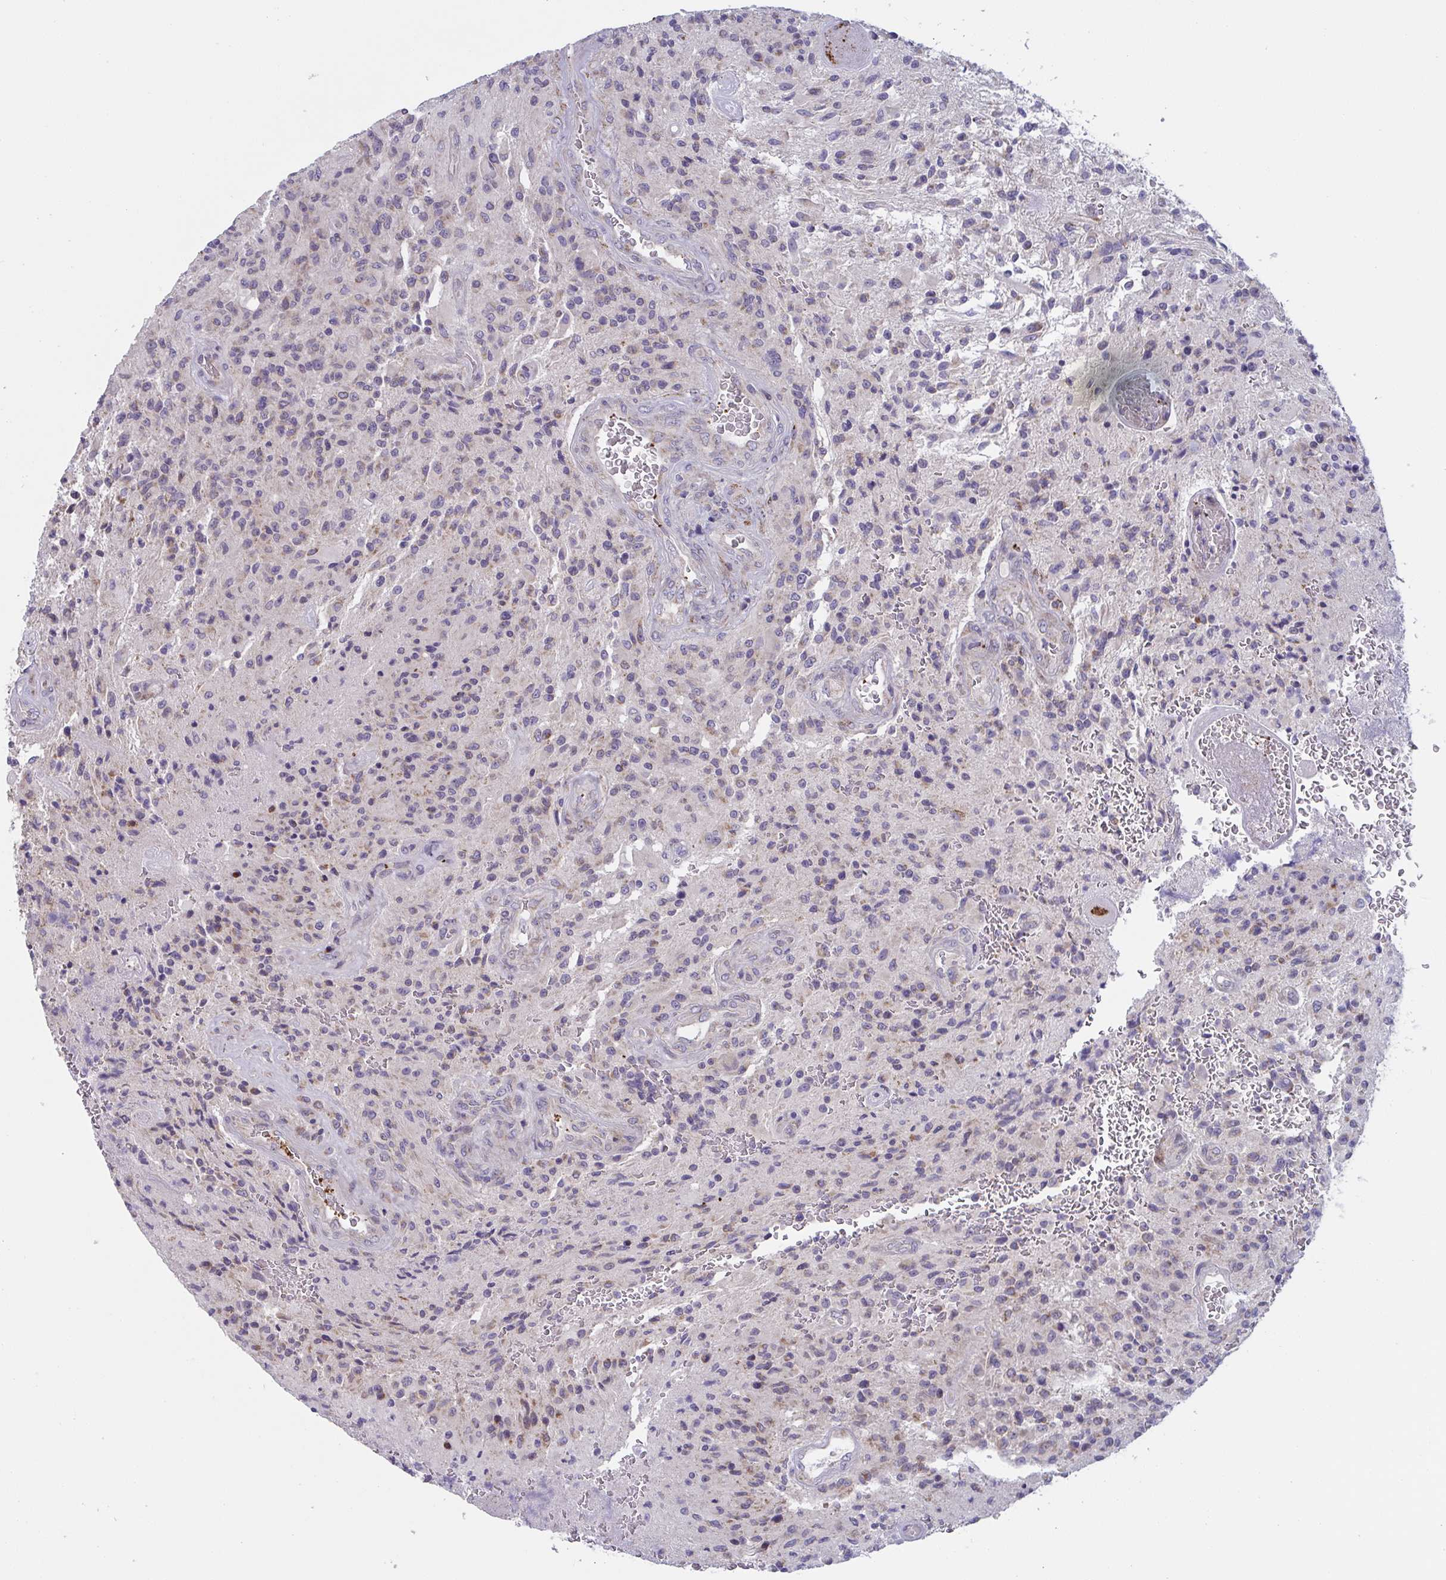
{"staining": {"intensity": "weak", "quantity": "<25%", "location": "cytoplasmic/membranous"}, "tissue": "glioma", "cell_type": "Tumor cells", "image_type": "cancer", "snomed": [{"axis": "morphology", "description": "Normal tissue, NOS"}, {"axis": "morphology", "description": "Glioma, malignant, High grade"}, {"axis": "topography", "description": "Cerebral cortex"}], "caption": "The immunohistochemistry photomicrograph has no significant positivity in tumor cells of malignant glioma (high-grade) tissue.", "gene": "MRPS2", "patient": {"sex": "male", "age": 56}}